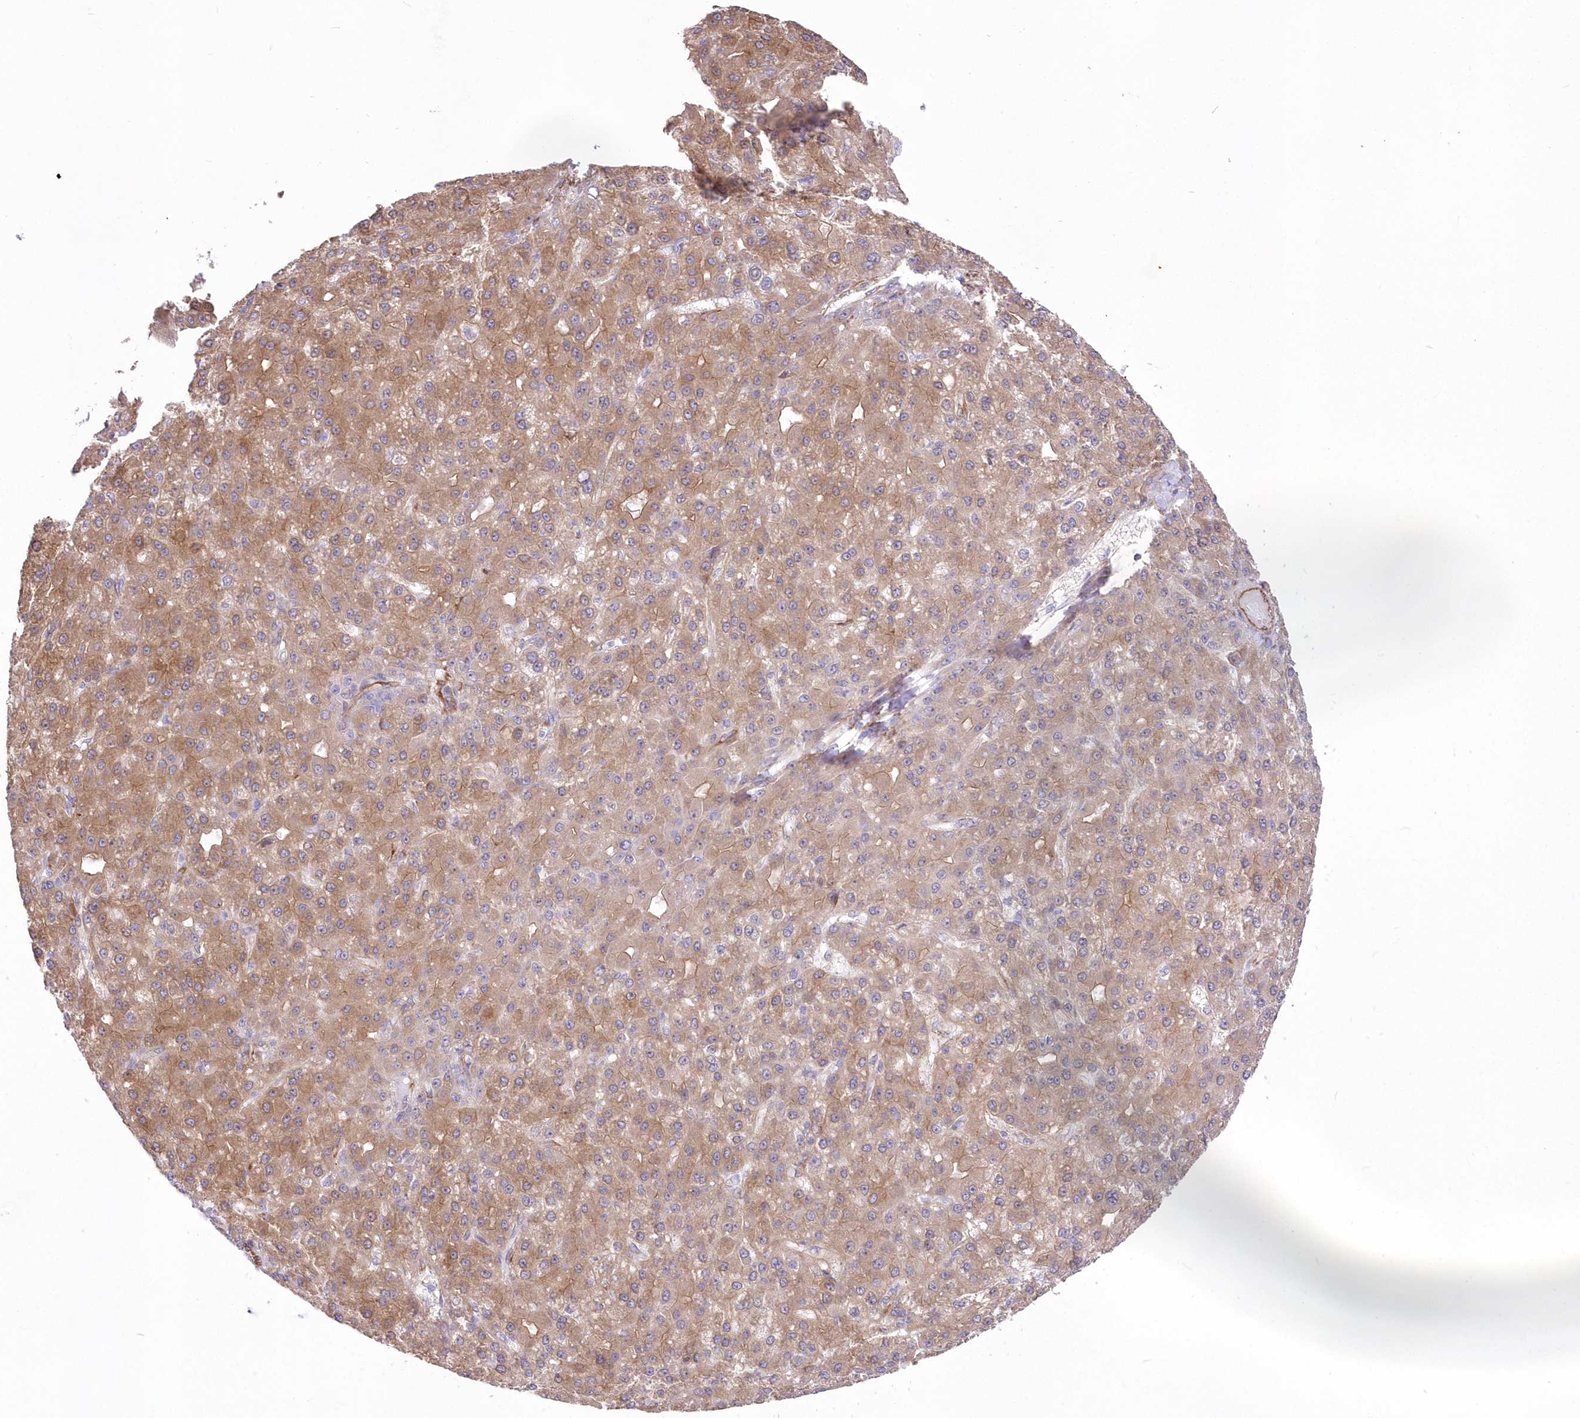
{"staining": {"intensity": "moderate", "quantity": ">75%", "location": "cytoplasmic/membranous"}, "tissue": "liver cancer", "cell_type": "Tumor cells", "image_type": "cancer", "snomed": [{"axis": "morphology", "description": "Carcinoma, Hepatocellular, NOS"}, {"axis": "topography", "description": "Liver"}], "caption": "High-magnification brightfield microscopy of hepatocellular carcinoma (liver) stained with DAB (brown) and counterstained with hematoxylin (blue). tumor cells exhibit moderate cytoplasmic/membranous expression is appreciated in approximately>75% of cells.", "gene": "YTHDC2", "patient": {"sex": "male", "age": 67}}